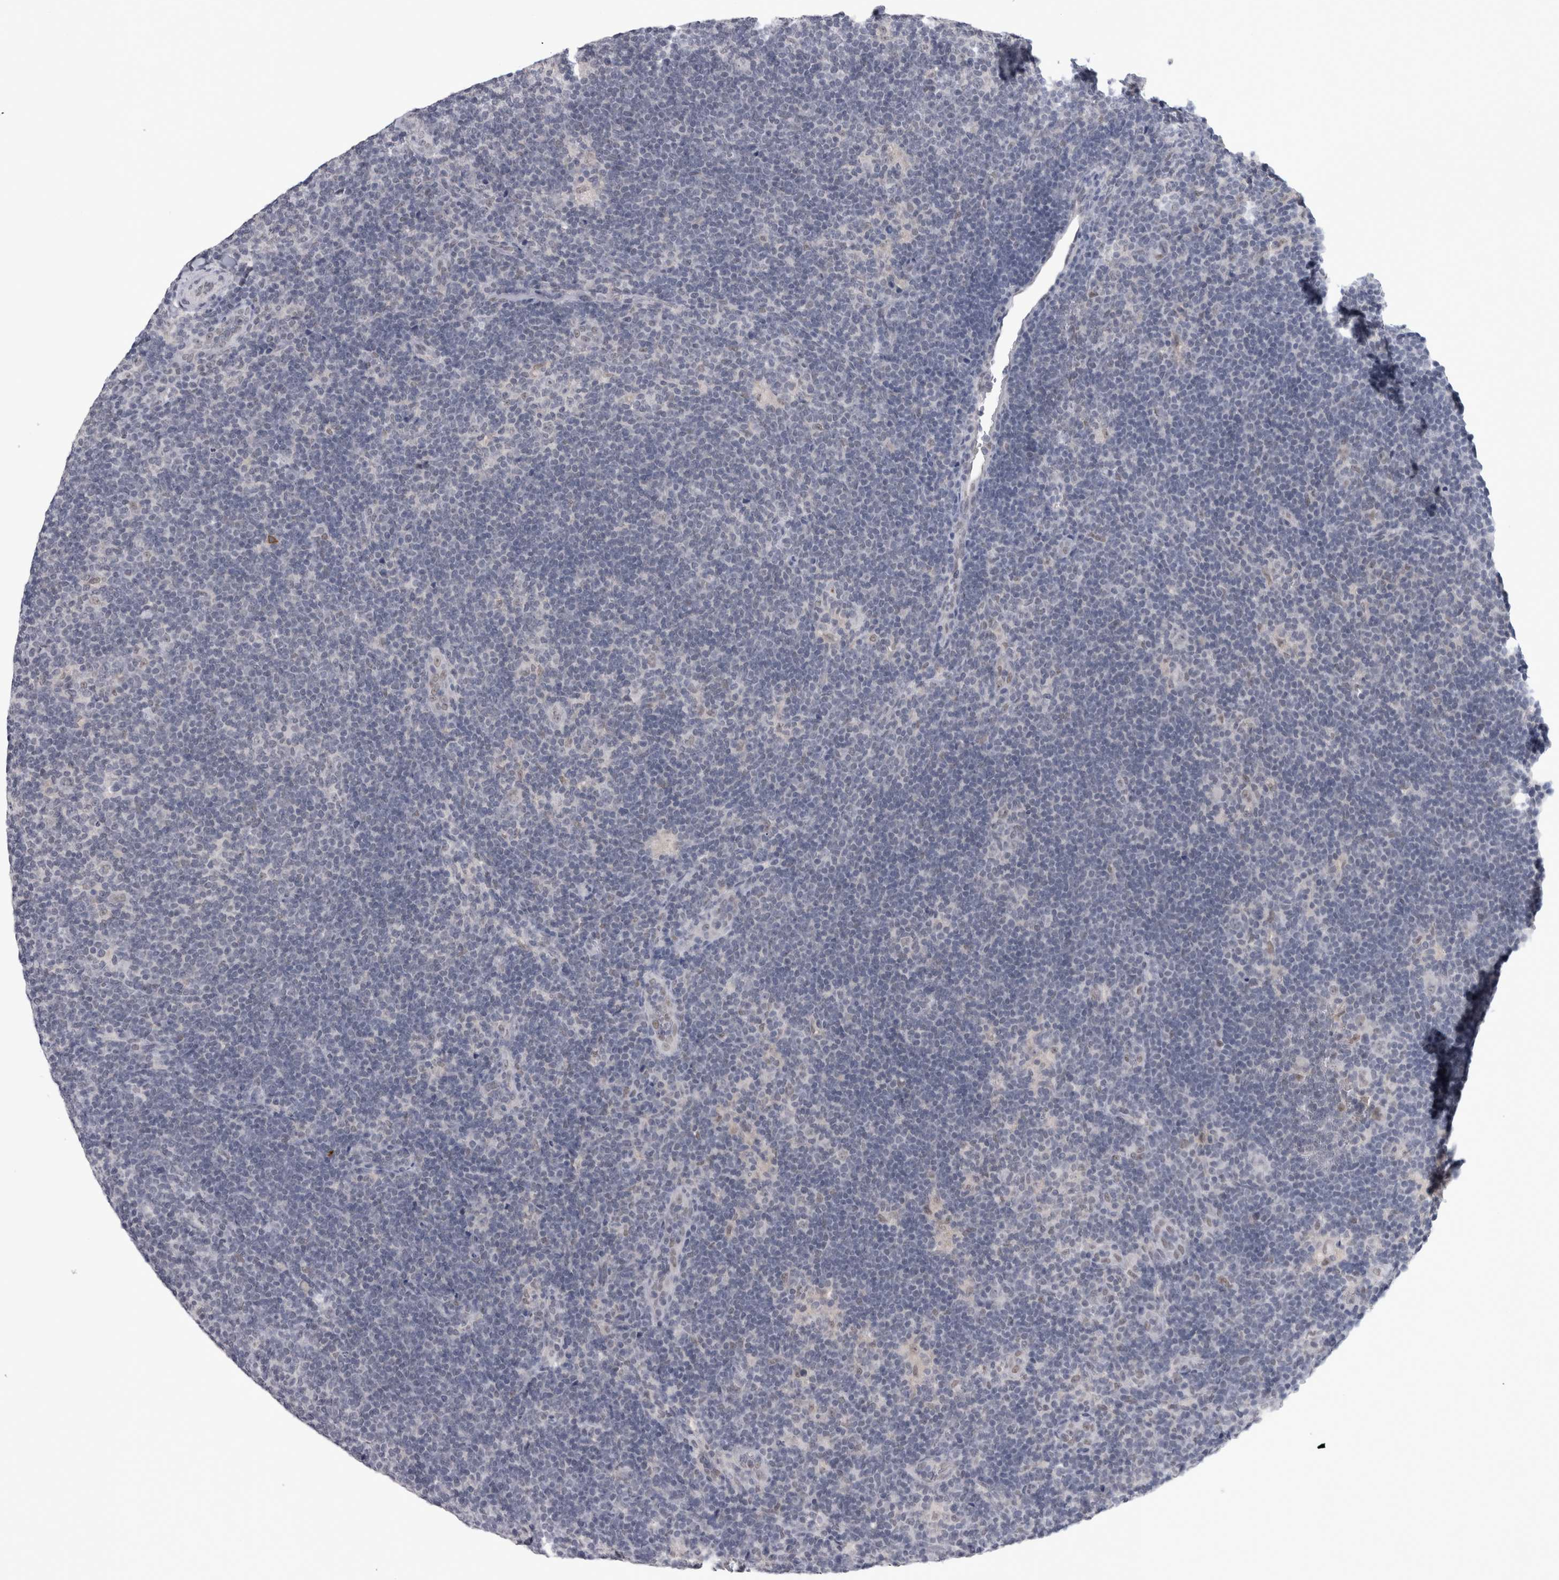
{"staining": {"intensity": "negative", "quantity": "none", "location": "none"}, "tissue": "lymphoma", "cell_type": "Tumor cells", "image_type": "cancer", "snomed": [{"axis": "morphology", "description": "Hodgkin's disease, NOS"}, {"axis": "topography", "description": "Lymph node"}], "caption": "Lymphoma stained for a protein using IHC reveals no expression tumor cells.", "gene": "PEBP4", "patient": {"sex": "female", "age": 57}}